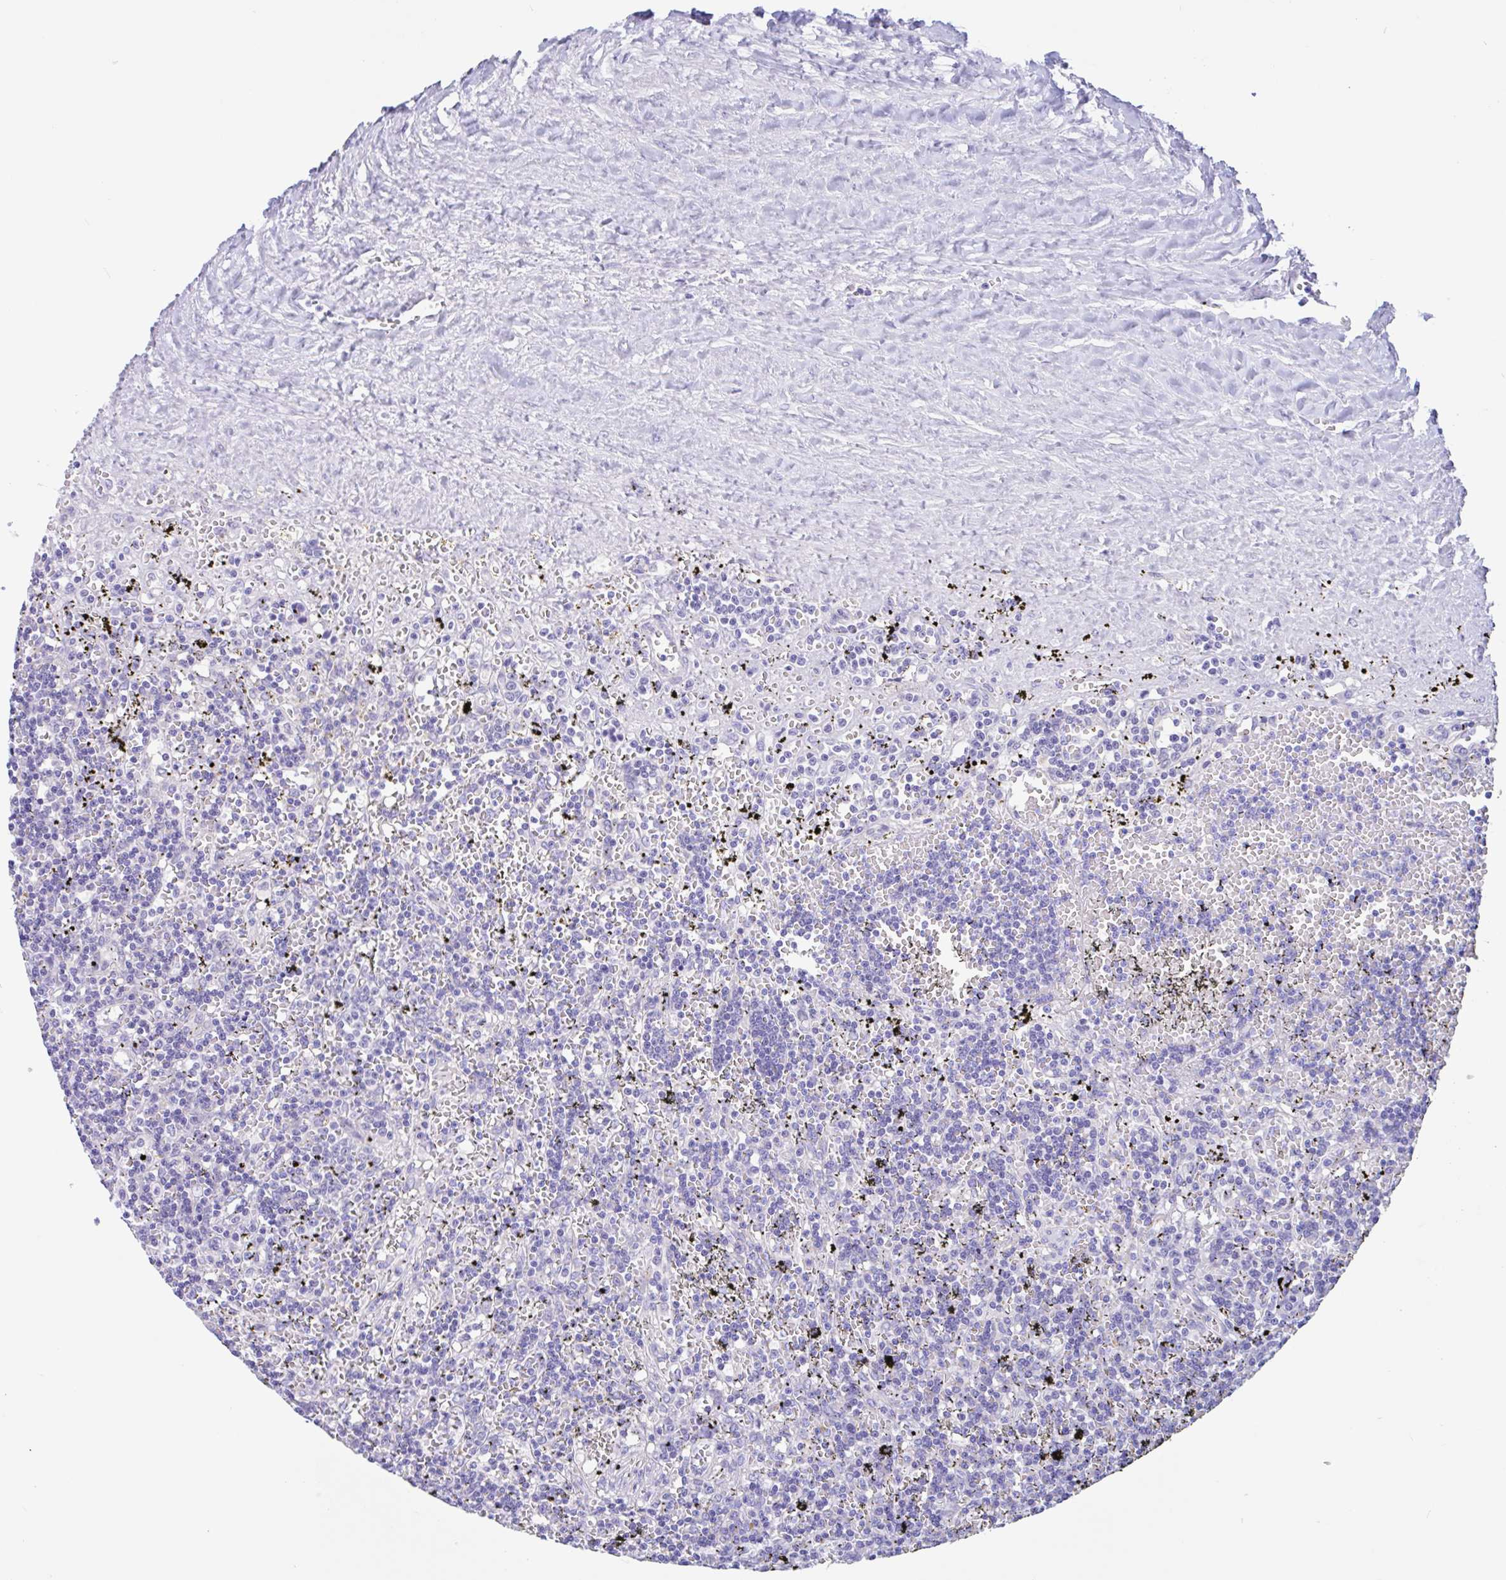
{"staining": {"intensity": "negative", "quantity": "none", "location": "none"}, "tissue": "lymphoma", "cell_type": "Tumor cells", "image_type": "cancer", "snomed": [{"axis": "morphology", "description": "Malignant lymphoma, non-Hodgkin's type, Low grade"}, {"axis": "topography", "description": "Spleen"}], "caption": "Tumor cells show no significant protein positivity in low-grade malignant lymphoma, non-Hodgkin's type.", "gene": "OR6N2", "patient": {"sex": "male", "age": 60}}